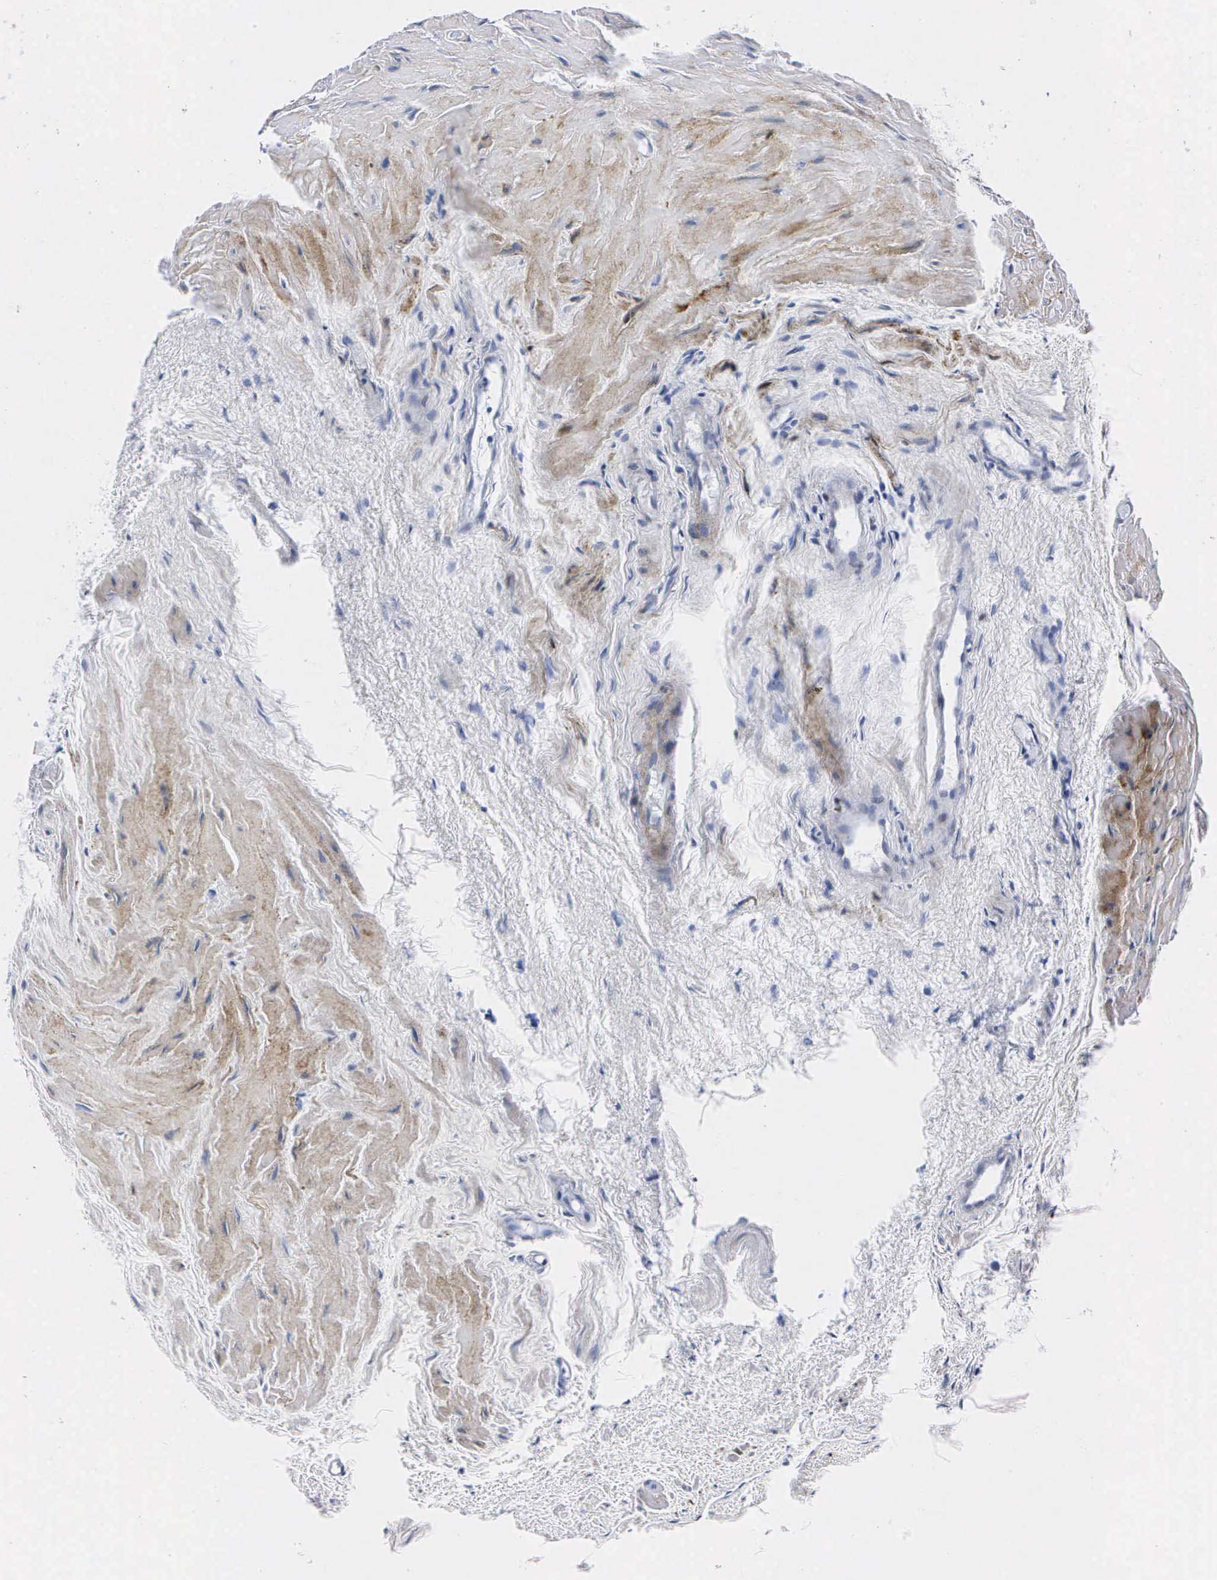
{"staining": {"intensity": "negative", "quantity": "none", "location": "none"}, "tissue": "epididymis", "cell_type": "Glandular cells", "image_type": "normal", "snomed": [{"axis": "morphology", "description": "Normal tissue, NOS"}, {"axis": "topography", "description": "Epididymis"}], "caption": "IHC histopathology image of unremarkable epididymis: human epididymis stained with DAB (3,3'-diaminobenzidine) displays no significant protein staining in glandular cells.", "gene": "ENO2", "patient": {"sex": "male", "age": 74}}